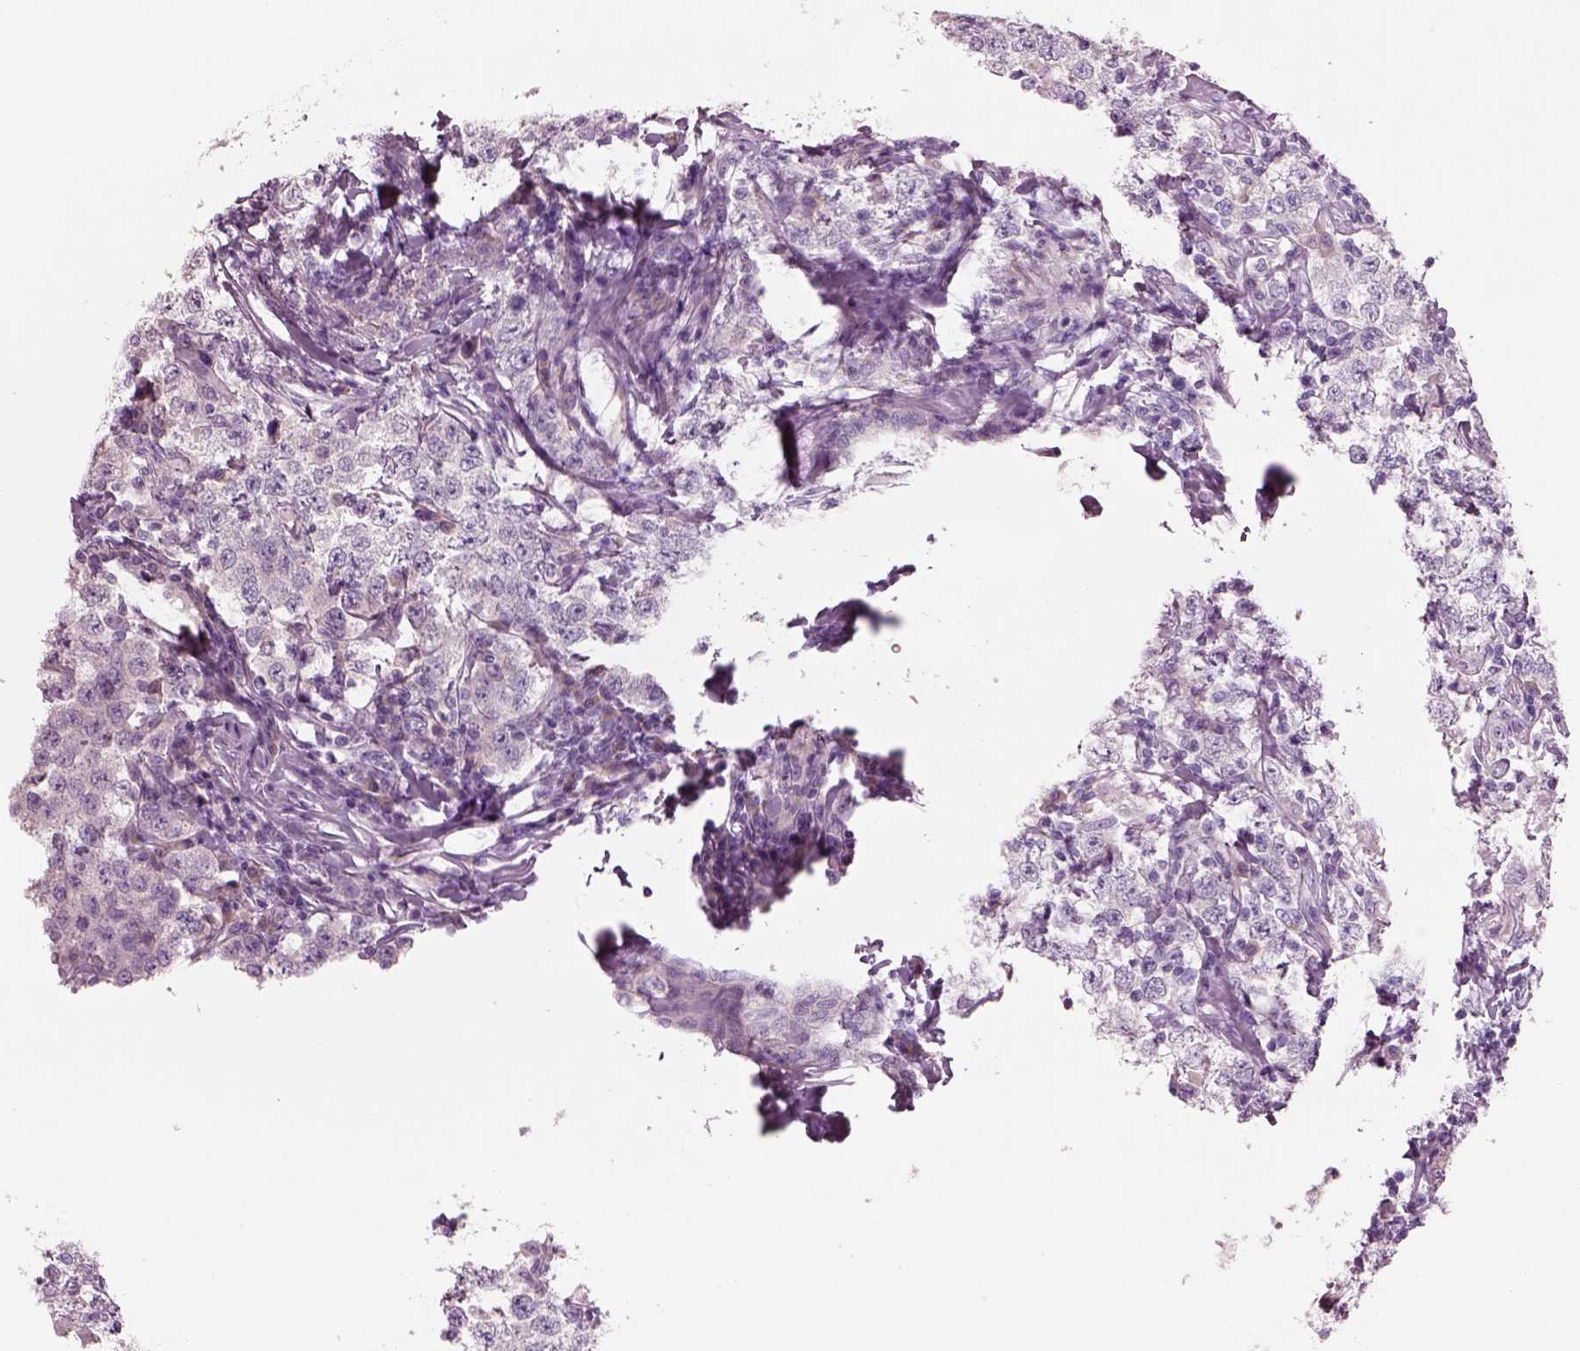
{"staining": {"intensity": "negative", "quantity": "none", "location": "none"}, "tissue": "testis cancer", "cell_type": "Tumor cells", "image_type": "cancer", "snomed": [{"axis": "morphology", "description": "Seminoma, NOS"}, {"axis": "morphology", "description": "Carcinoma, Embryonal, NOS"}, {"axis": "topography", "description": "Testis"}], "caption": "Testis cancer stained for a protein using immunohistochemistry (IHC) exhibits no expression tumor cells.", "gene": "PLPP7", "patient": {"sex": "male", "age": 41}}